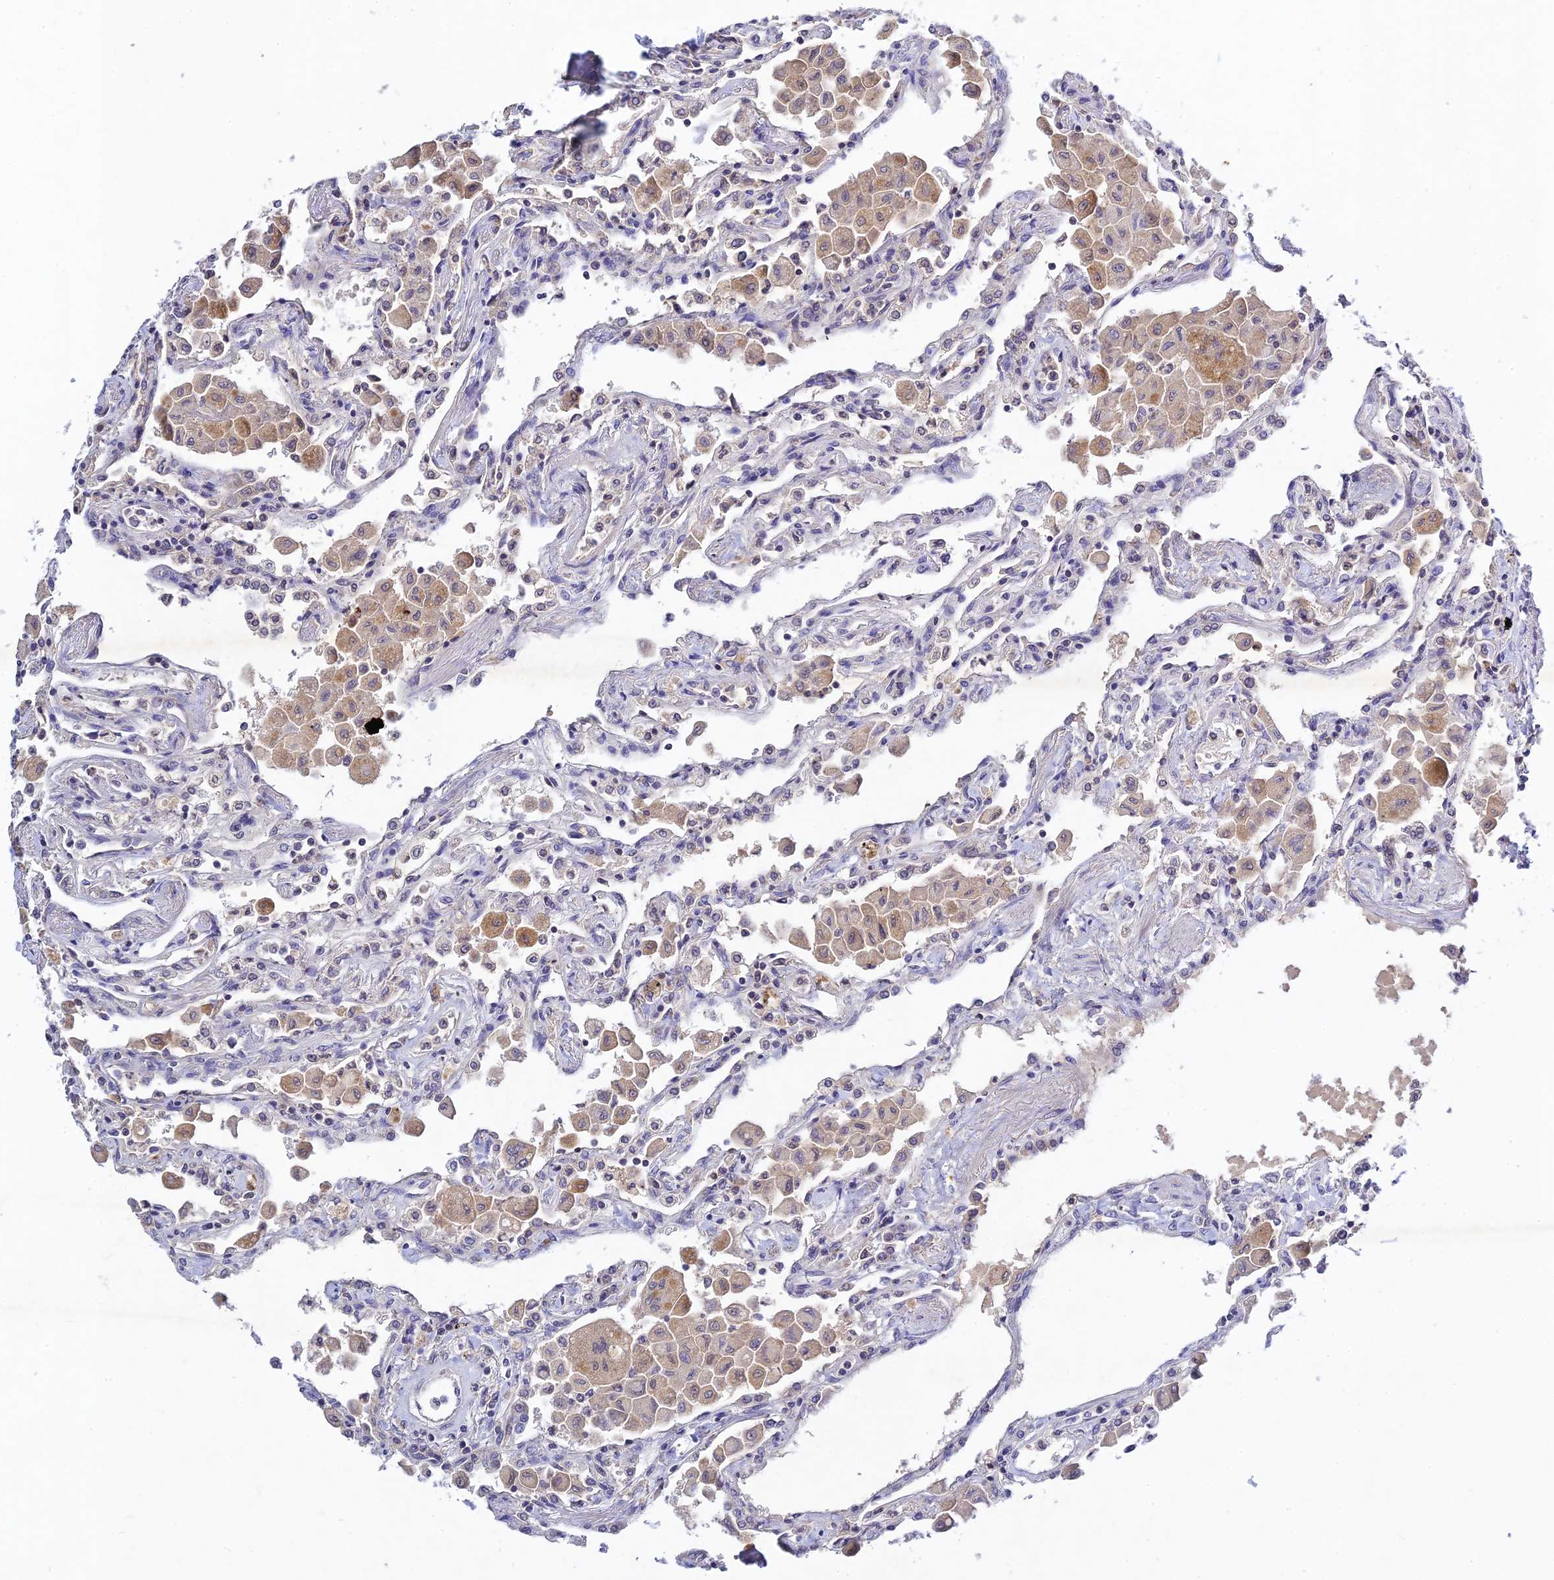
{"staining": {"intensity": "negative", "quantity": "none", "location": "none"}, "tissue": "lung", "cell_type": "Alveolar cells", "image_type": "normal", "snomed": [{"axis": "morphology", "description": "Normal tissue, NOS"}, {"axis": "topography", "description": "Bronchus"}, {"axis": "topography", "description": "Lung"}], "caption": "IHC image of benign human lung stained for a protein (brown), which reveals no positivity in alveolar cells. The staining was performed using DAB (3,3'-diaminobenzidine) to visualize the protein expression in brown, while the nuclei were stained in blue with hematoxylin (Magnification: 20x).", "gene": "CHST5", "patient": {"sex": "female", "age": 49}}